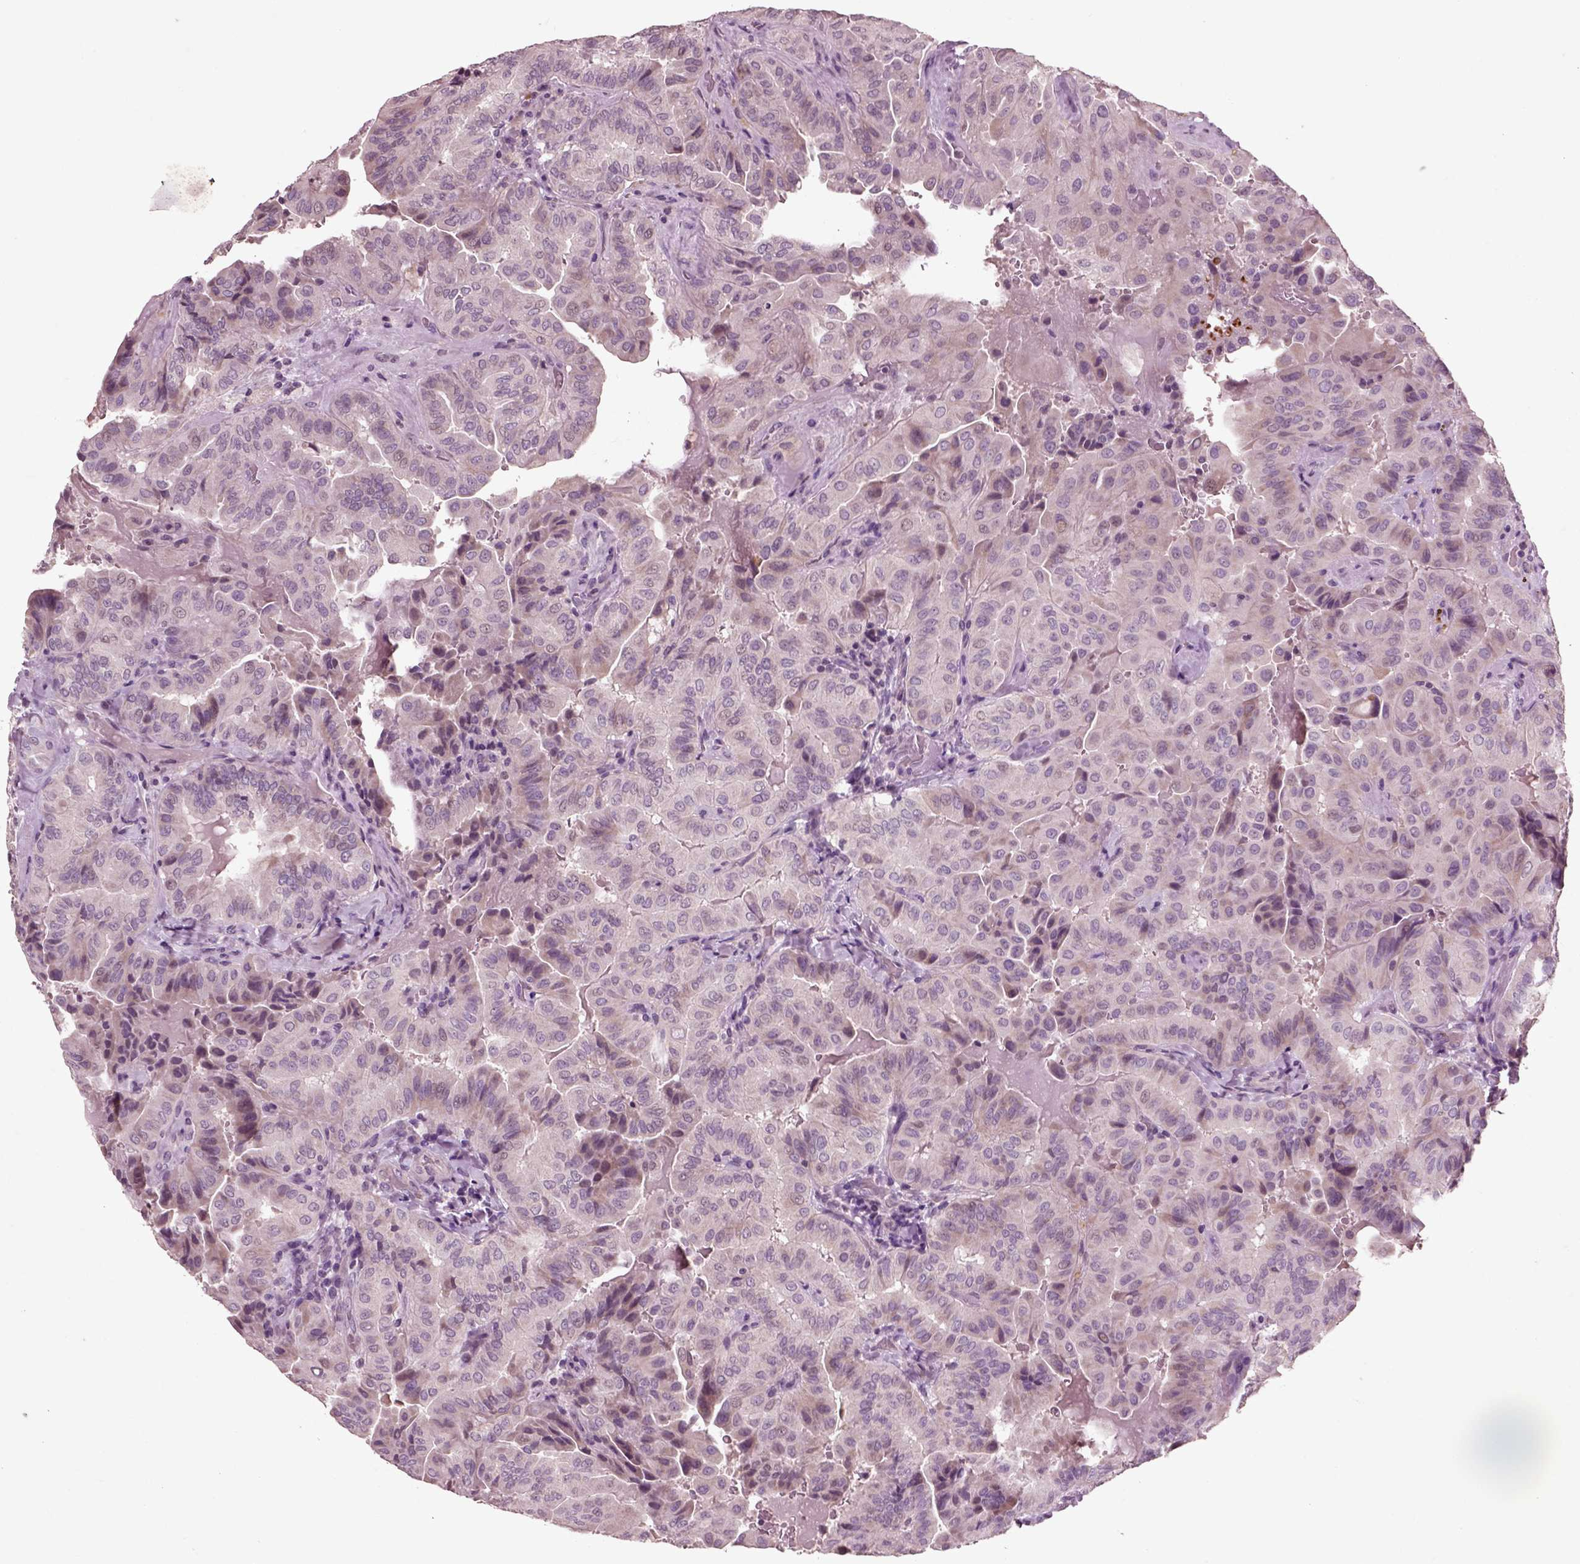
{"staining": {"intensity": "negative", "quantity": "none", "location": "none"}, "tissue": "thyroid cancer", "cell_type": "Tumor cells", "image_type": "cancer", "snomed": [{"axis": "morphology", "description": "Papillary adenocarcinoma, NOS"}, {"axis": "topography", "description": "Thyroid gland"}], "caption": "Thyroid papillary adenocarcinoma was stained to show a protein in brown. There is no significant positivity in tumor cells.", "gene": "CHGB", "patient": {"sex": "female", "age": 68}}